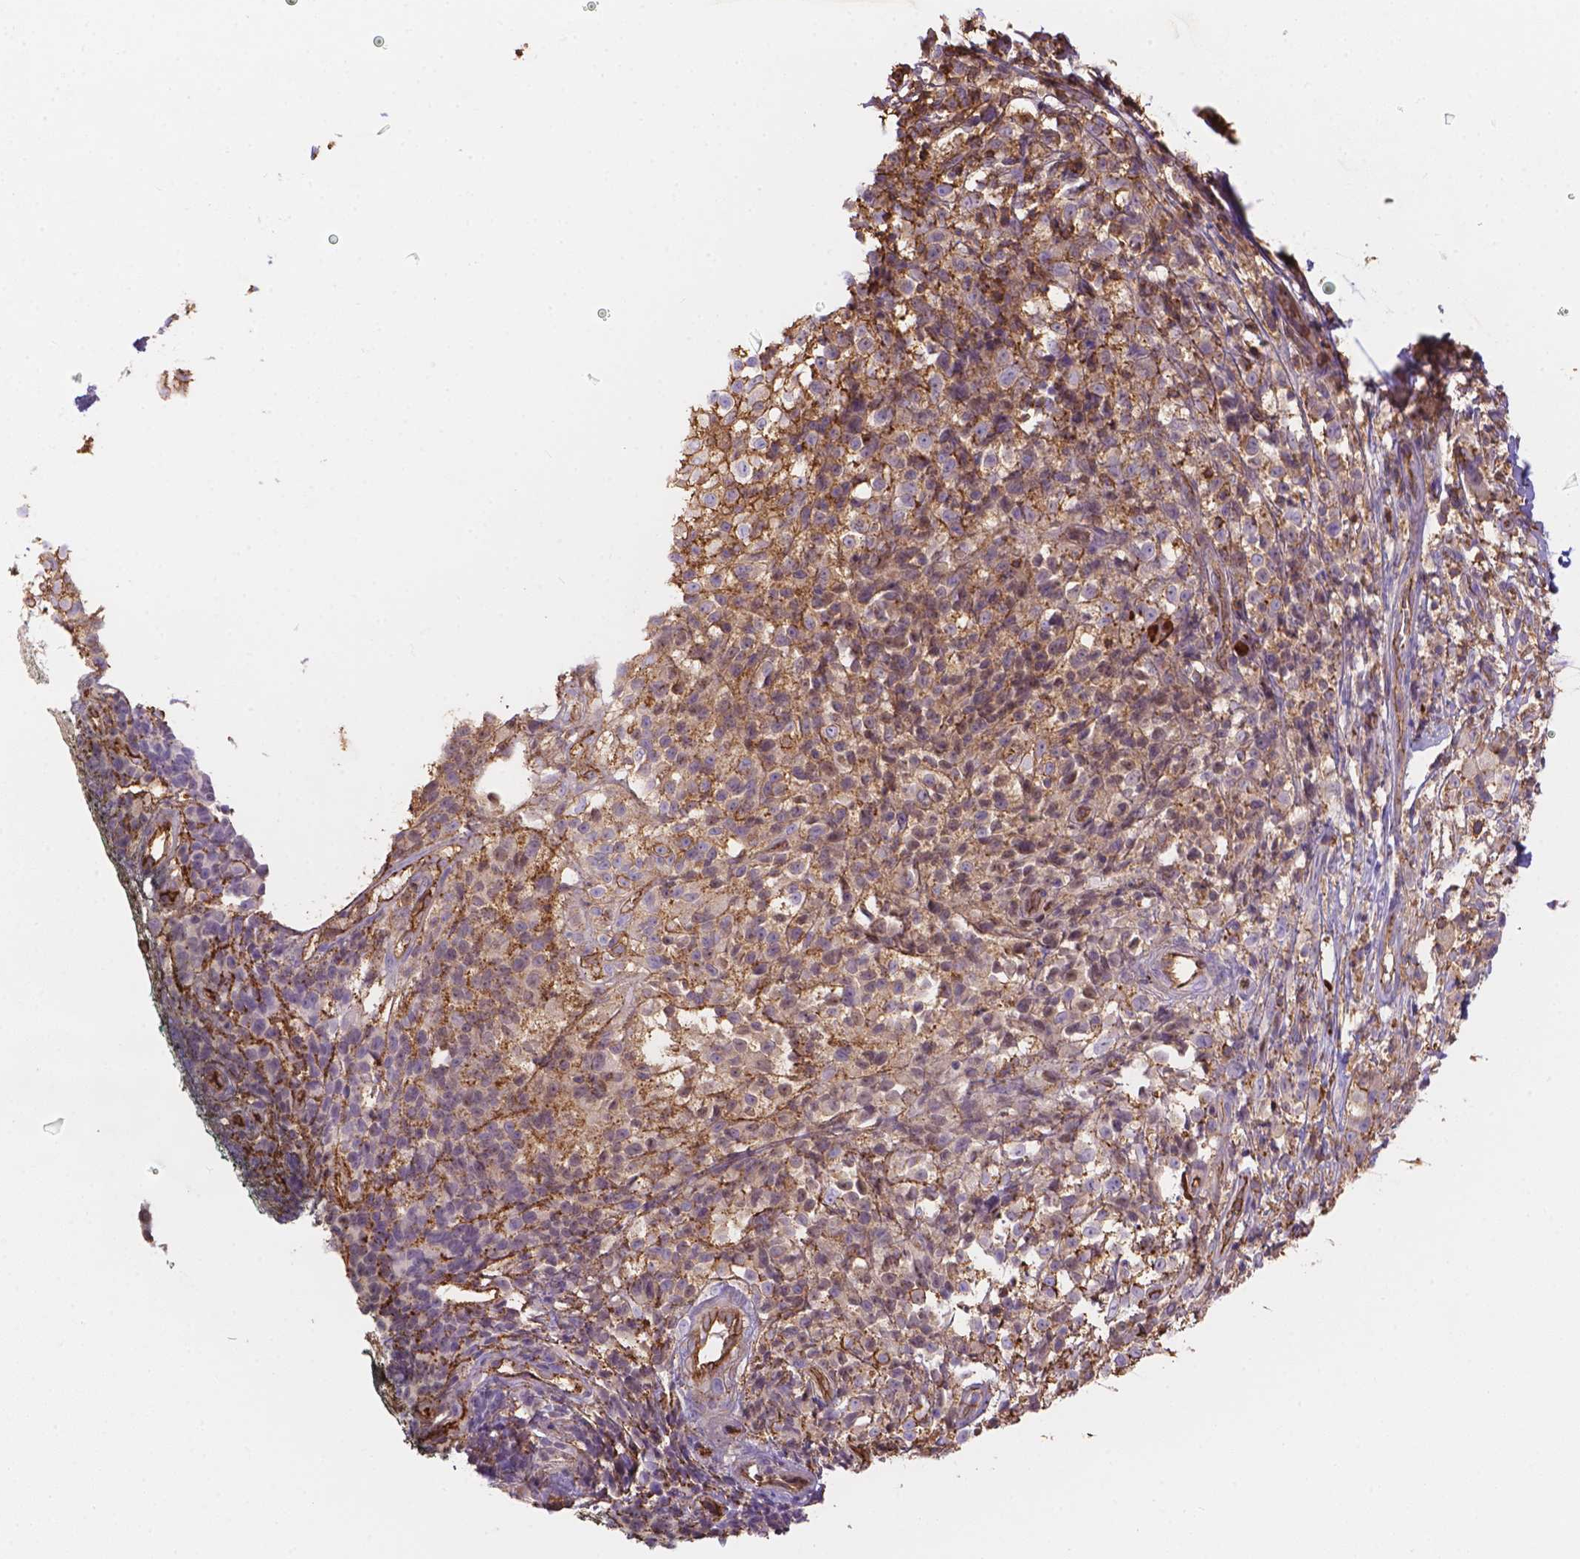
{"staining": {"intensity": "moderate", "quantity": ">75%", "location": "cytoplasmic/membranous"}, "tissue": "melanoma", "cell_type": "Tumor cells", "image_type": "cancer", "snomed": [{"axis": "morphology", "description": "Malignant melanoma, NOS"}, {"axis": "topography", "description": "Skin"}], "caption": "Immunohistochemical staining of human melanoma shows moderate cytoplasmic/membranous protein staining in approximately >75% of tumor cells.", "gene": "DMWD", "patient": {"sex": "male", "age": 85}}